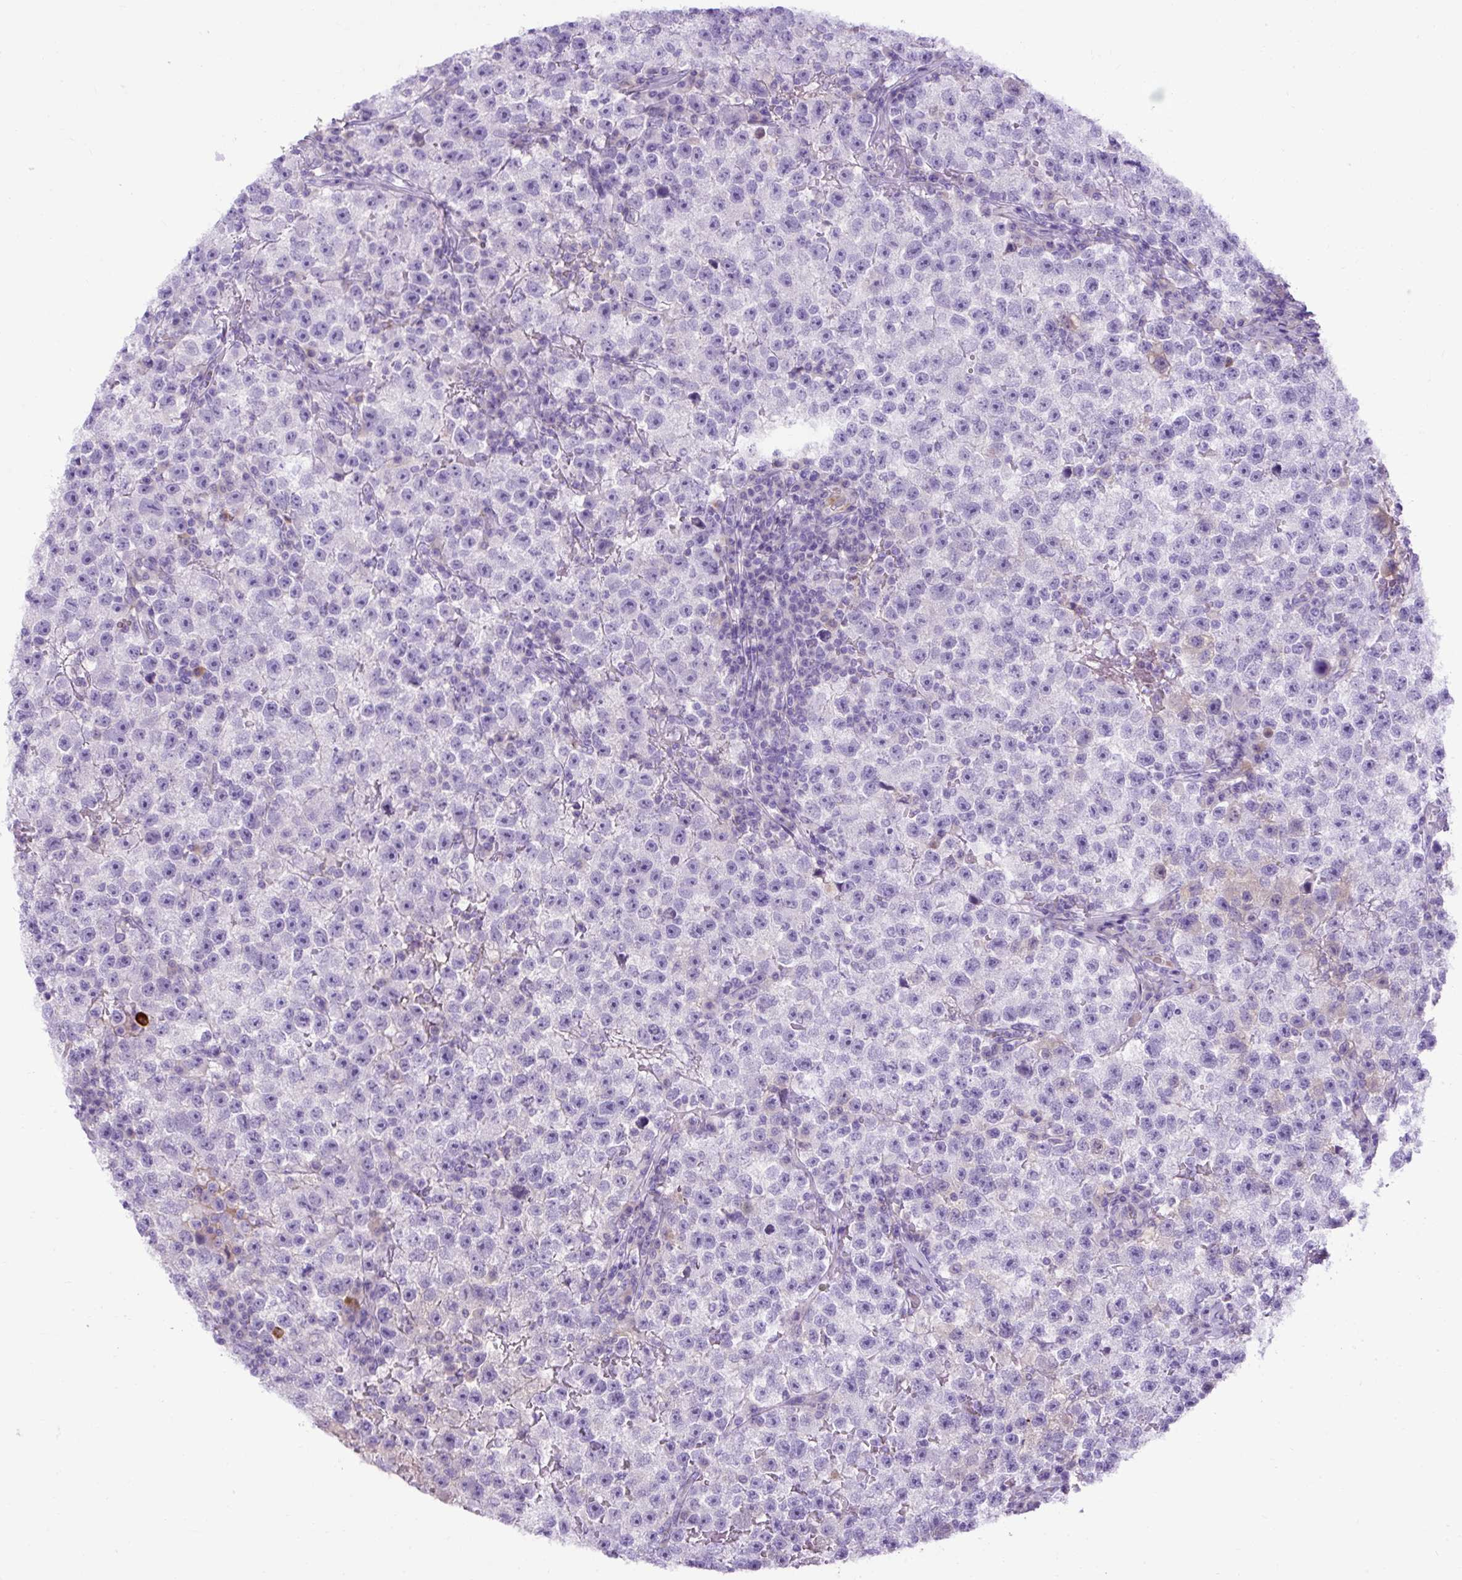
{"staining": {"intensity": "negative", "quantity": "none", "location": "none"}, "tissue": "testis cancer", "cell_type": "Tumor cells", "image_type": "cancer", "snomed": [{"axis": "morphology", "description": "Seminoma, NOS"}, {"axis": "topography", "description": "Testis"}], "caption": "An image of human testis cancer (seminoma) is negative for staining in tumor cells. Brightfield microscopy of immunohistochemistry (IHC) stained with DAB (brown) and hematoxylin (blue), captured at high magnification.", "gene": "SPTBN5", "patient": {"sex": "male", "age": 22}}